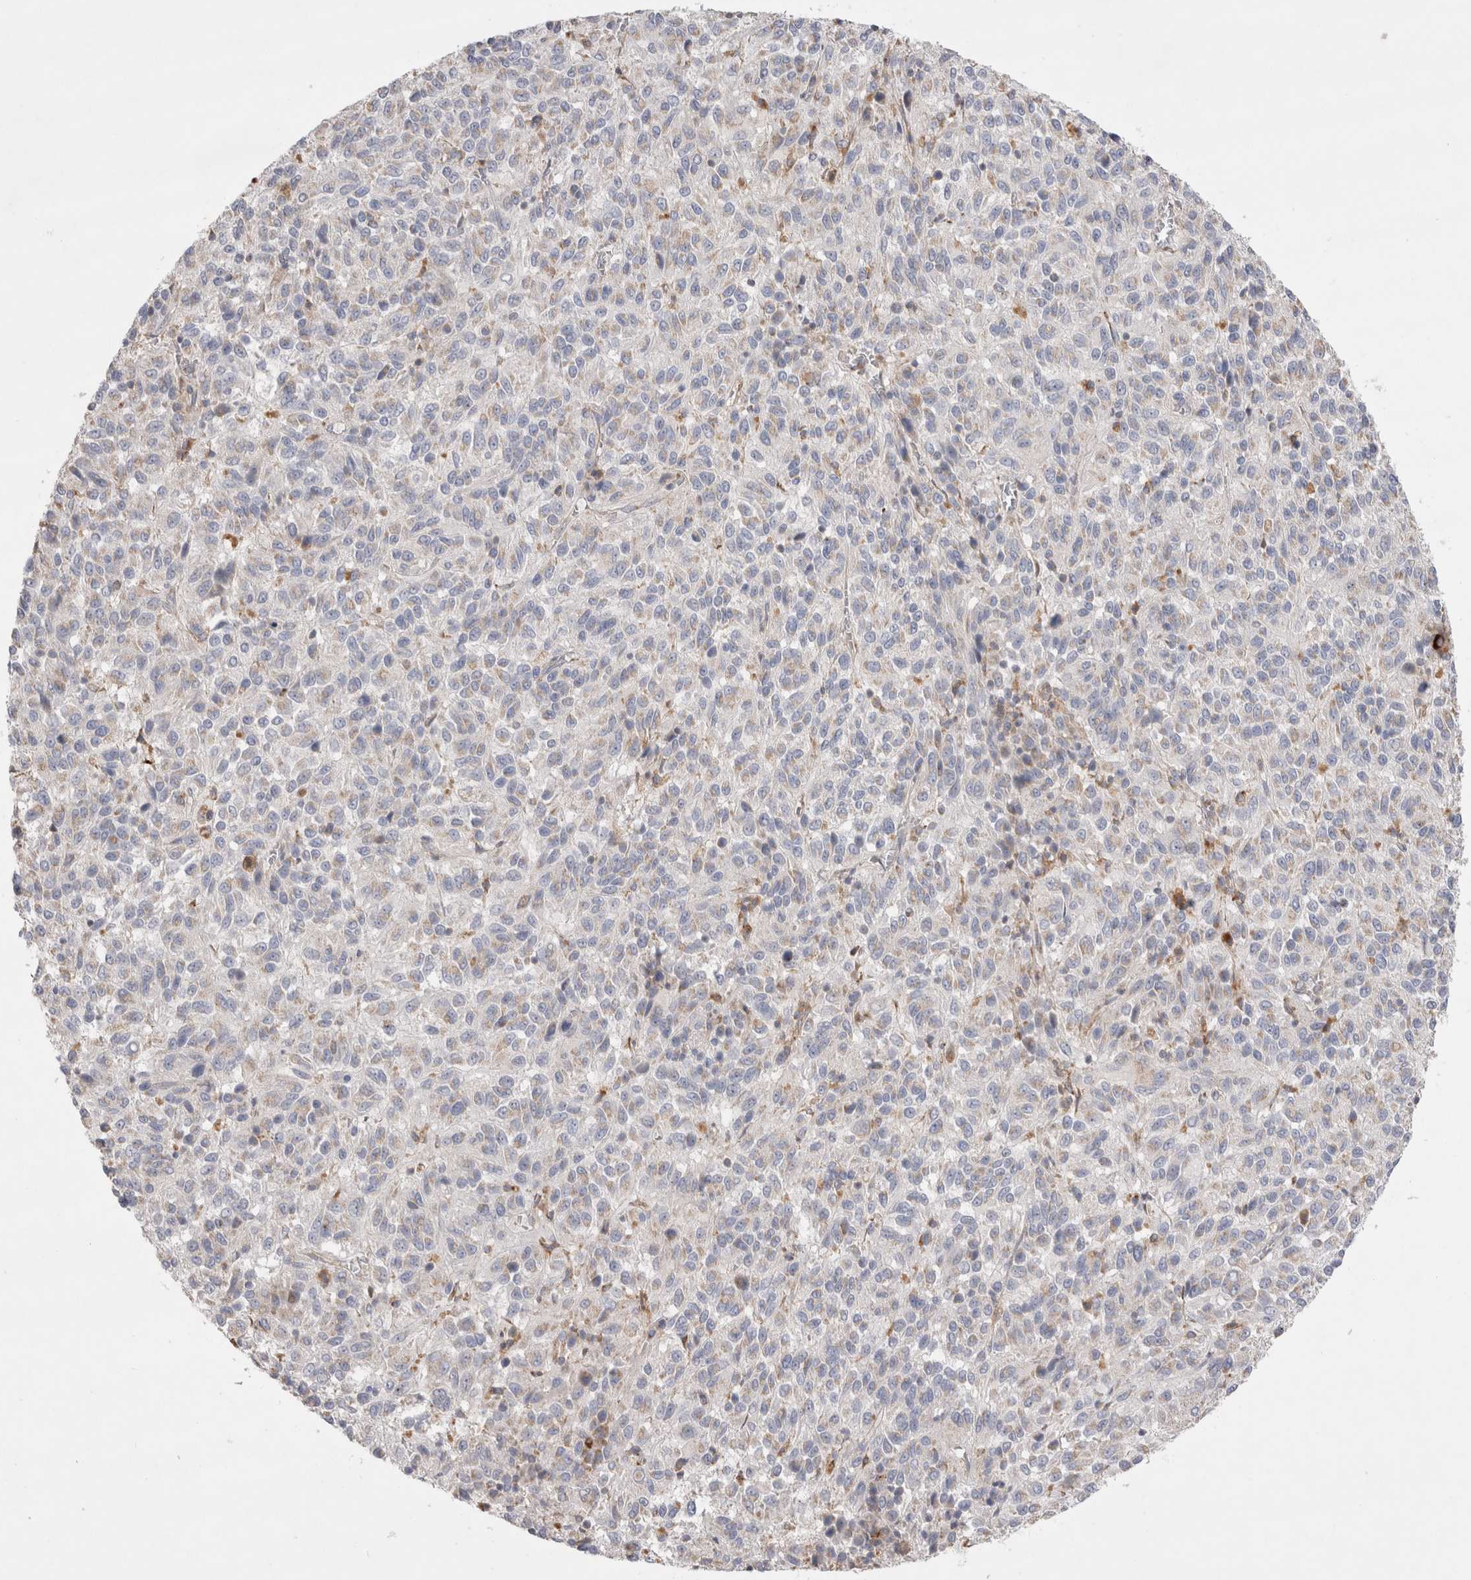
{"staining": {"intensity": "negative", "quantity": "none", "location": "none"}, "tissue": "melanoma", "cell_type": "Tumor cells", "image_type": "cancer", "snomed": [{"axis": "morphology", "description": "Malignant melanoma, Metastatic site"}, {"axis": "topography", "description": "Lung"}], "caption": "High power microscopy photomicrograph of an immunohistochemistry (IHC) image of melanoma, revealing no significant staining in tumor cells.", "gene": "TBC1D16", "patient": {"sex": "male", "age": 64}}